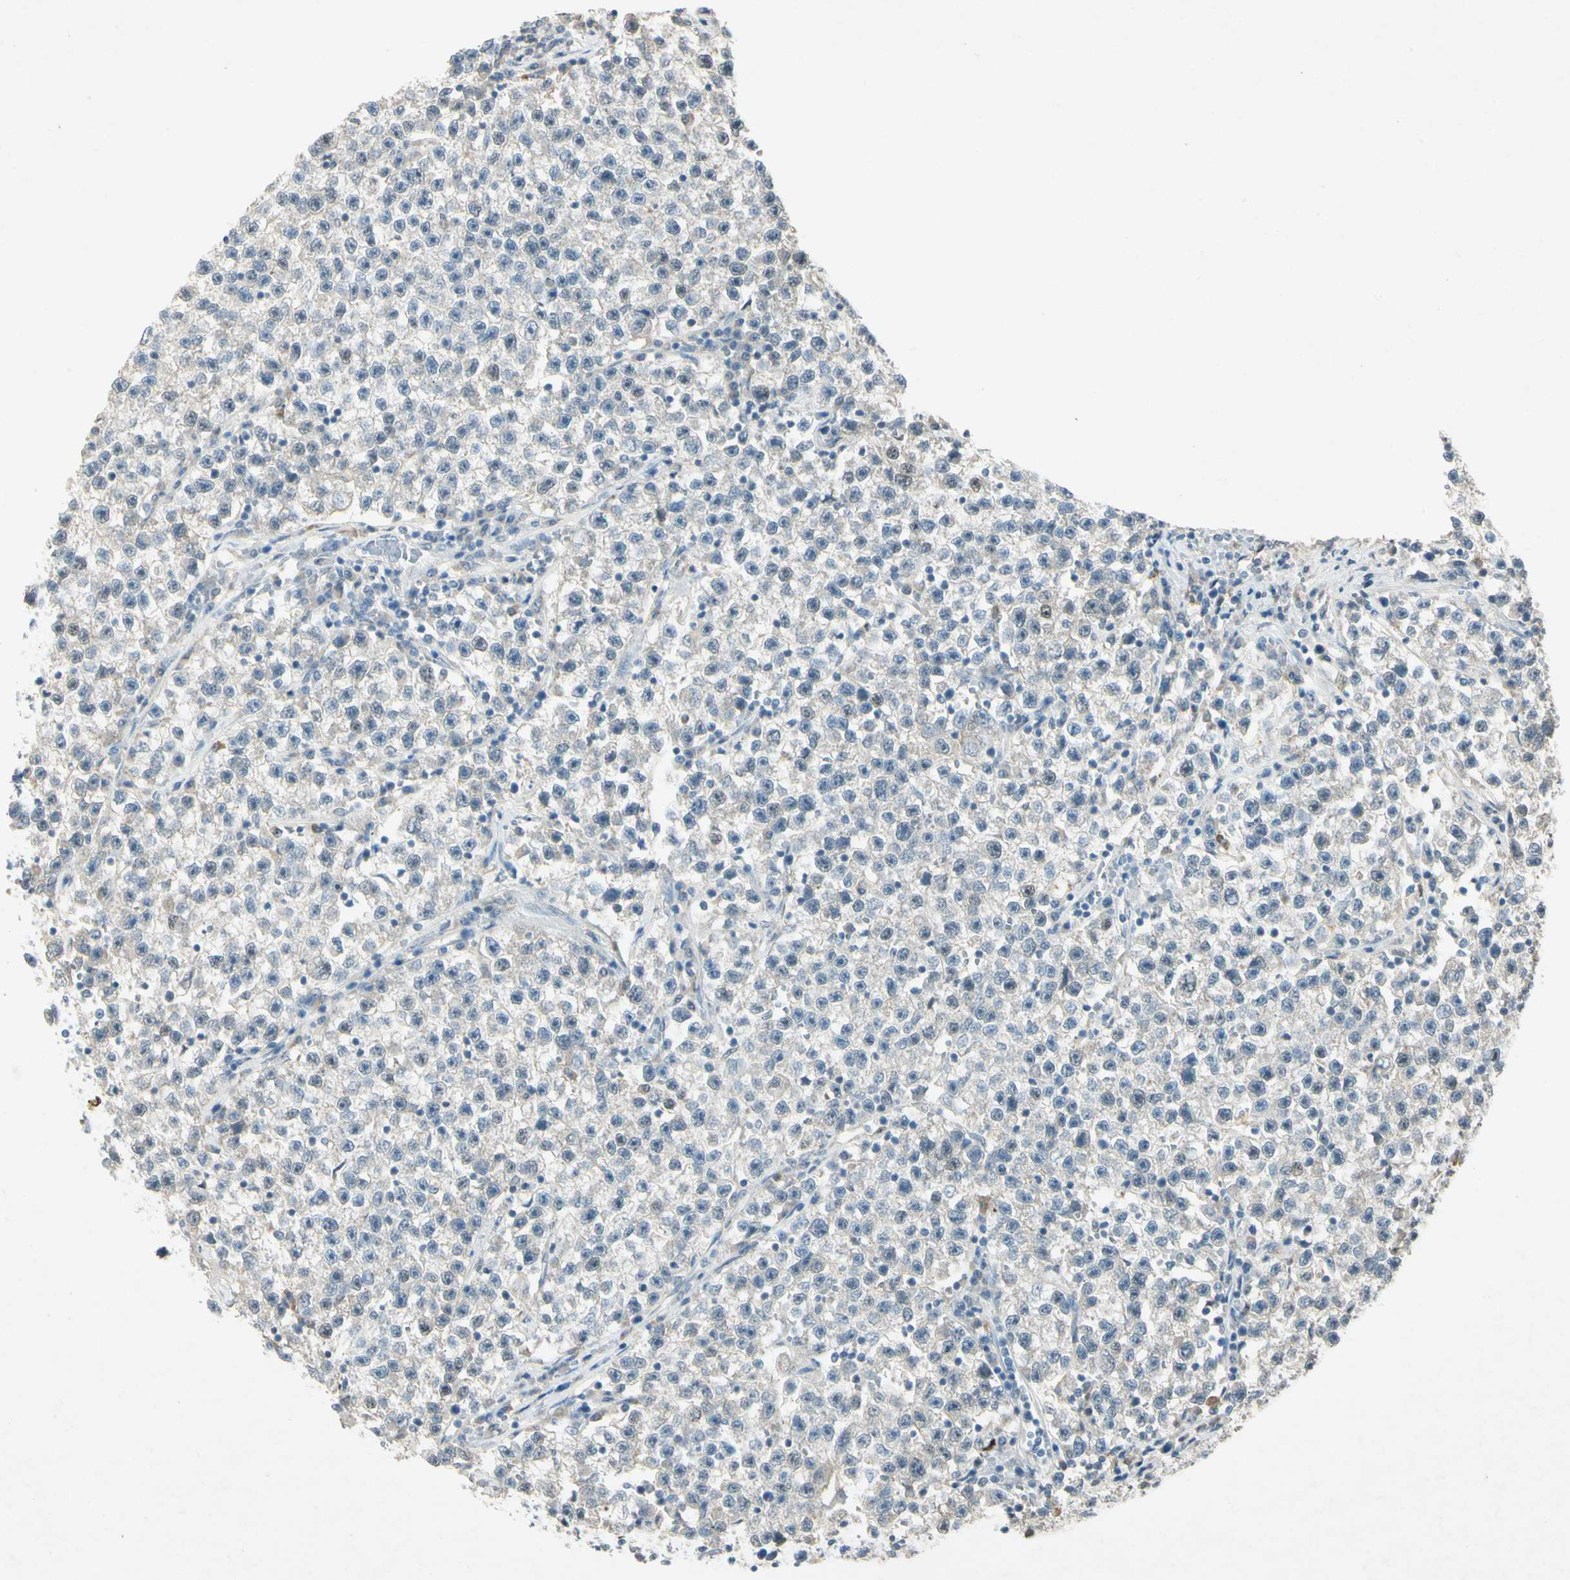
{"staining": {"intensity": "negative", "quantity": "none", "location": "none"}, "tissue": "testis cancer", "cell_type": "Tumor cells", "image_type": "cancer", "snomed": [{"axis": "morphology", "description": "Seminoma, NOS"}, {"axis": "topography", "description": "Testis"}], "caption": "The photomicrograph demonstrates no significant expression in tumor cells of testis seminoma. (DAB immunohistochemistry visualized using brightfield microscopy, high magnification).", "gene": "HSPA1B", "patient": {"sex": "male", "age": 22}}